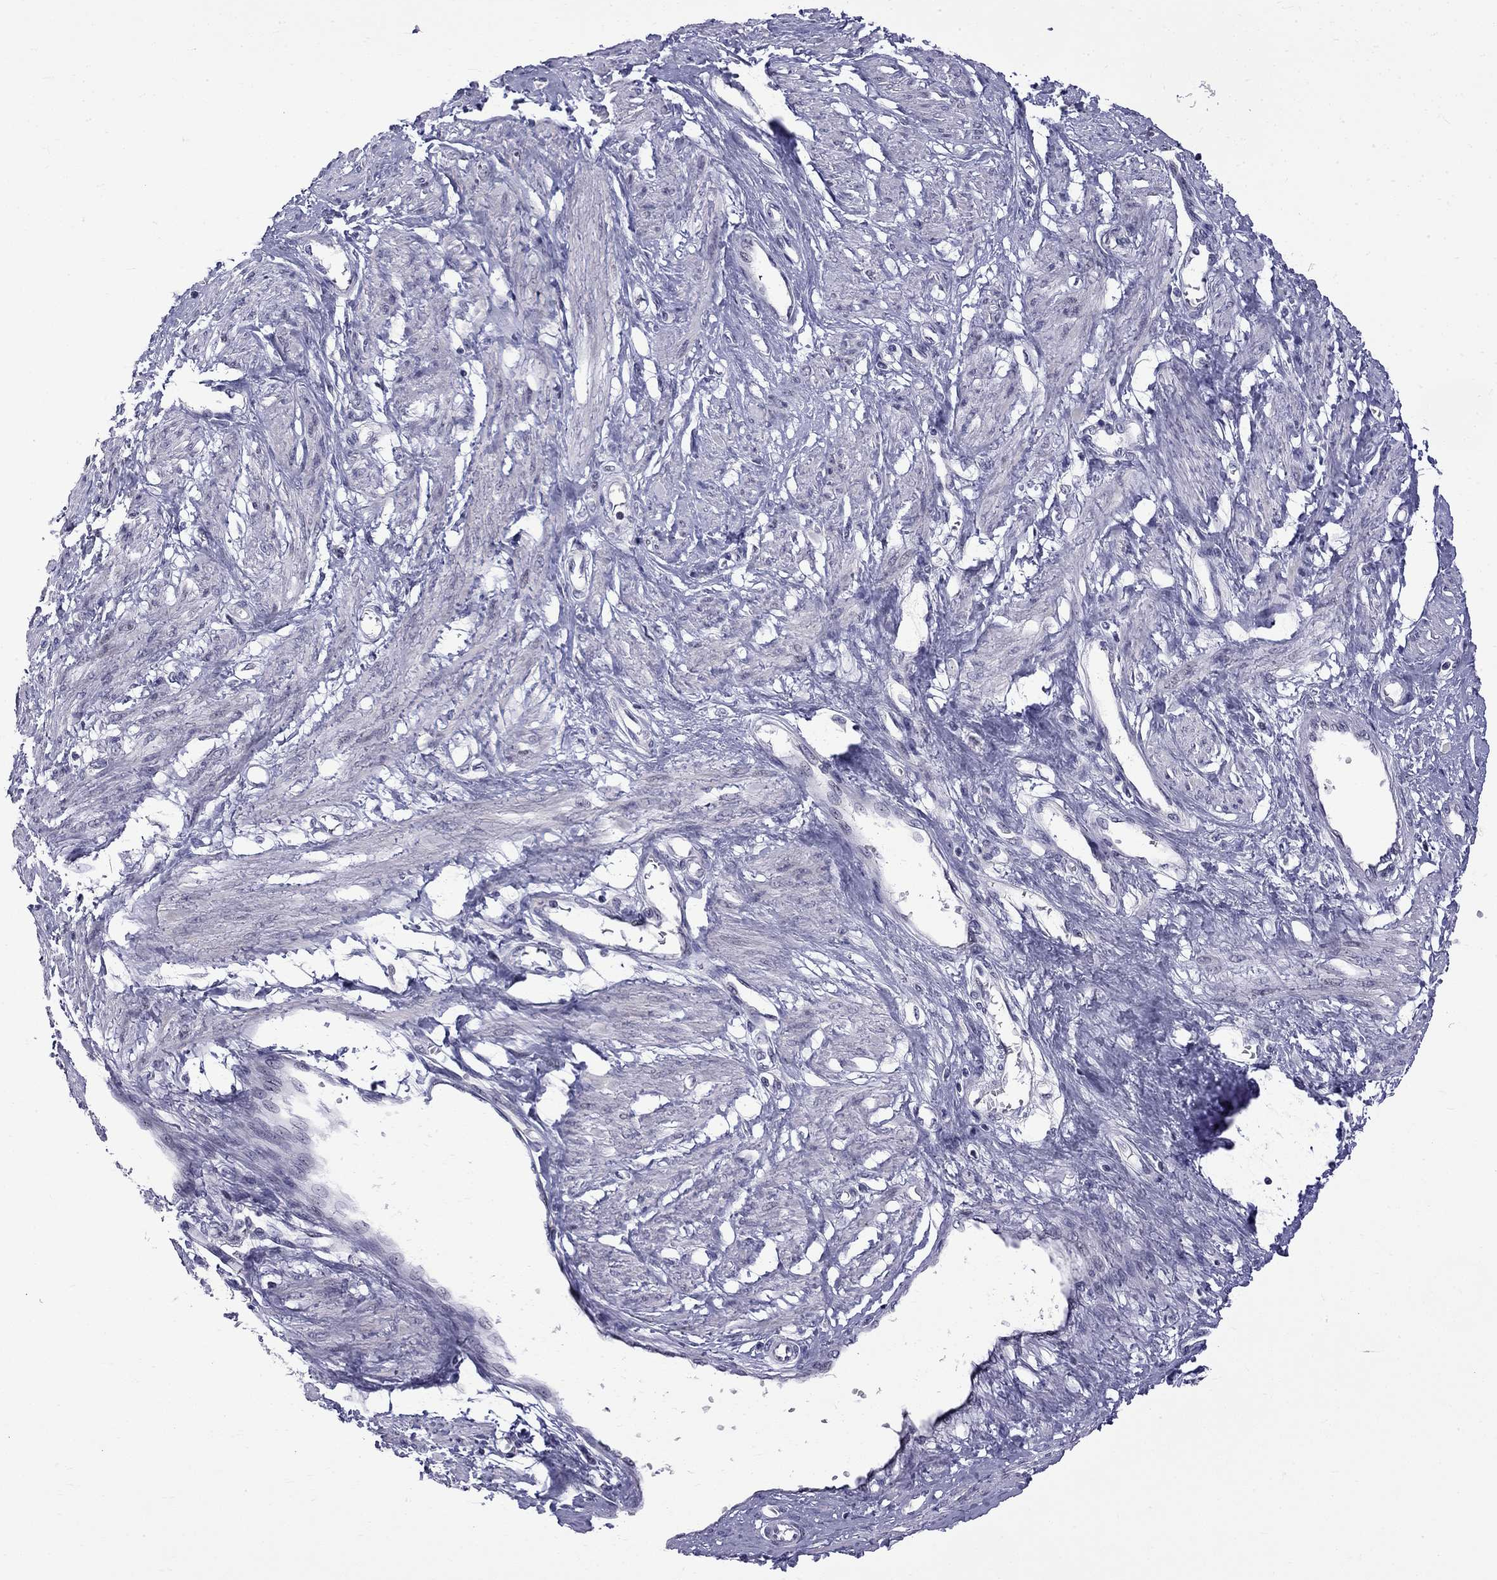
{"staining": {"intensity": "negative", "quantity": "none", "location": "none"}, "tissue": "smooth muscle", "cell_type": "Smooth muscle cells", "image_type": "normal", "snomed": [{"axis": "morphology", "description": "Normal tissue, NOS"}, {"axis": "topography", "description": "Smooth muscle"}, {"axis": "topography", "description": "Uterus"}], "caption": "This image is of unremarkable smooth muscle stained with IHC to label a protein in brown with the nuclei are counter-stained blue. There is no positivity in smooth muscle cells. The staining is performed using DAB (3,3'-diaminobenzidine) brown chromogen with nuclei counter-stained in using hematoxylin.", "gene": "RTL9", "patient": {"sex": "female", "age": 39}}